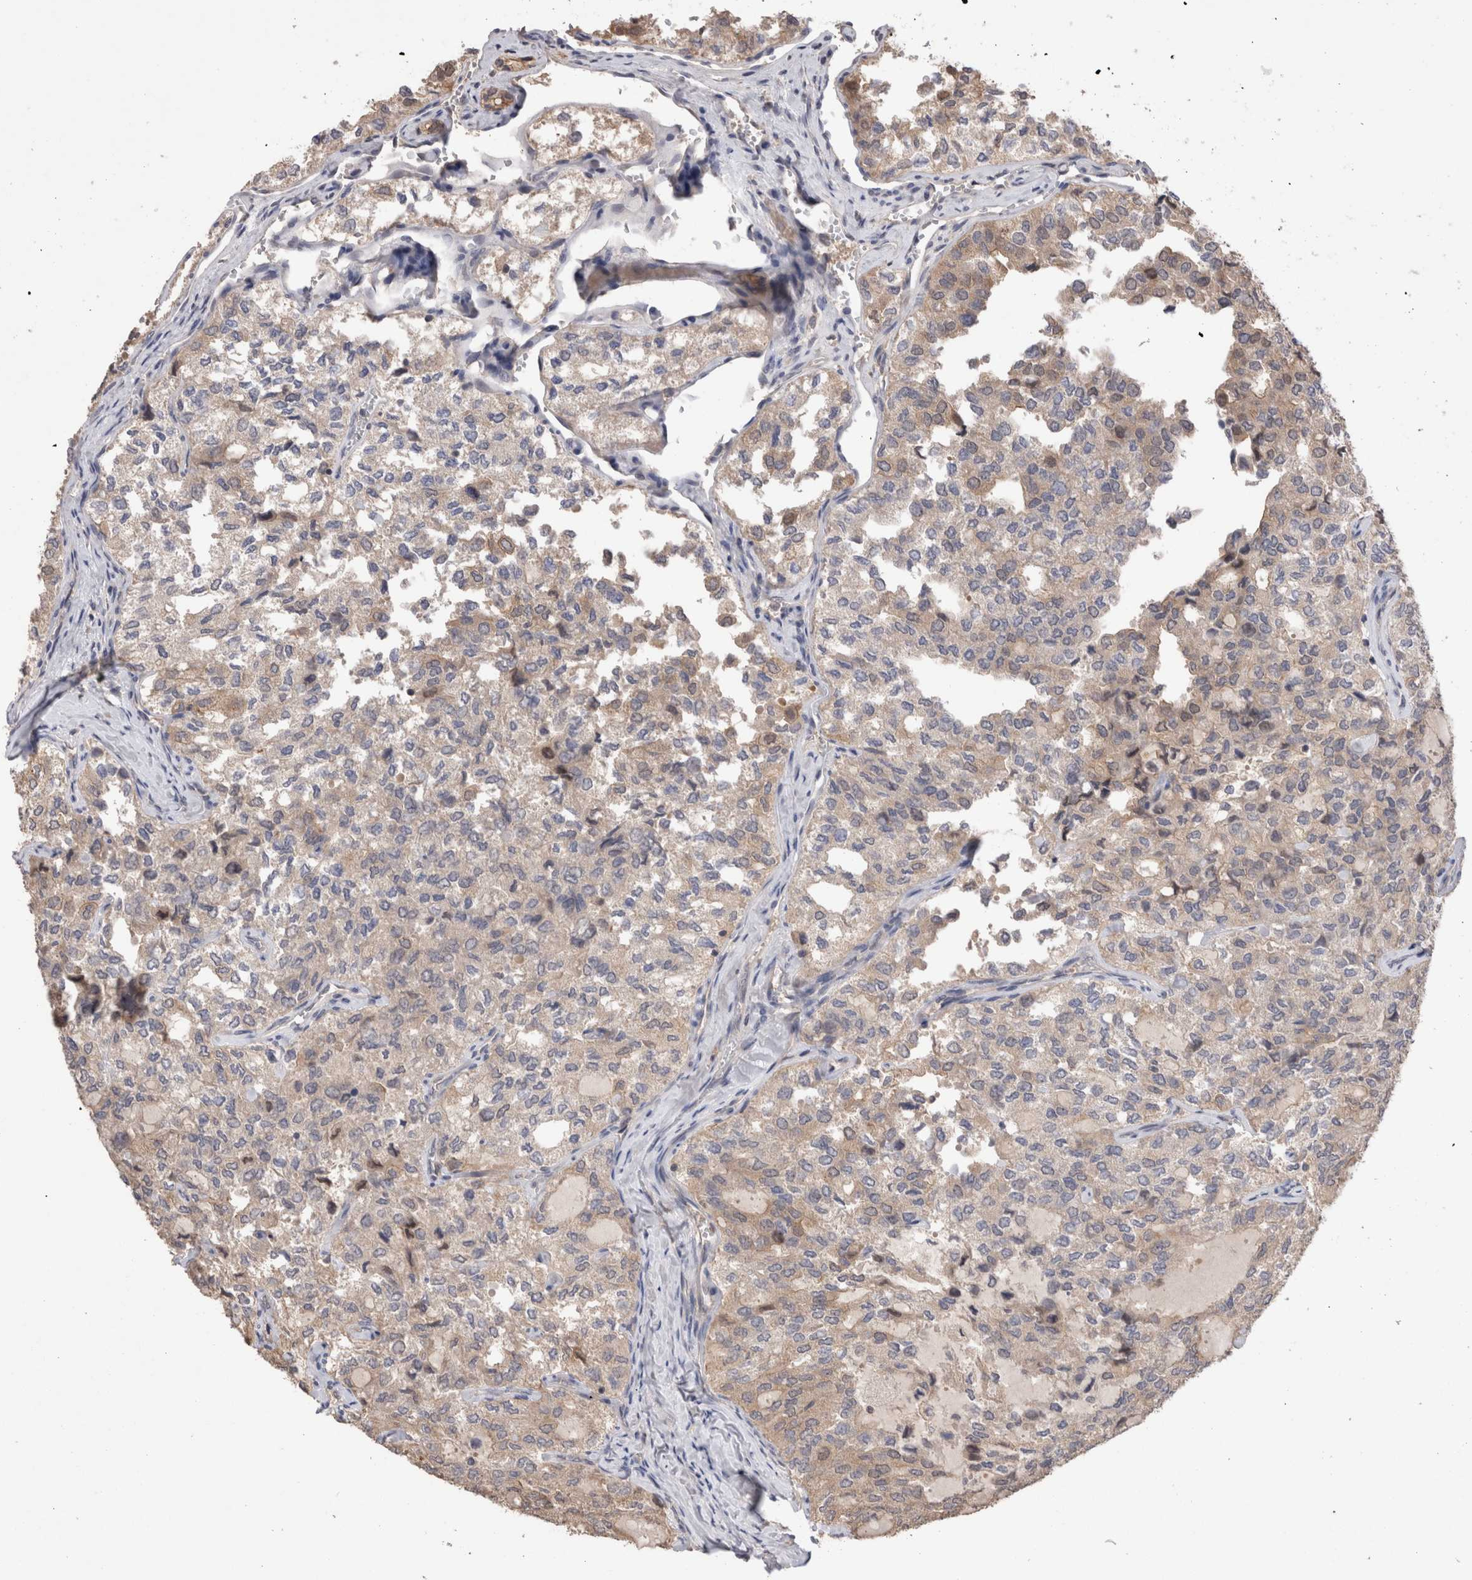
{"staining": {"intensity": "weak", "quantity": ">75%", "location": "cytoplasmic/membranous"}, "tissue": "thyroid cancer", "cell_type": "Tumor cells", "image_type": "cancer", "snomed": [{"axis": "morphology", "description": "Follicular adenoma carcinoma, NOS"}, {"axis": "topography", "description": "Thyroid gland"}], "caption": "Thyroid cancer stained with DAB (3,3'-diaminobenzidine) IHC exhibits low levels of weak cytoplasmic/membranous positivity in about >75% of tumor cells. The staining was performed using DAB, with brown indicating positive protein expression. Nuclei are stained blue with hematoxylin.", "gene": "OTOR", "patient": {"sex": "male", "age": 75}}